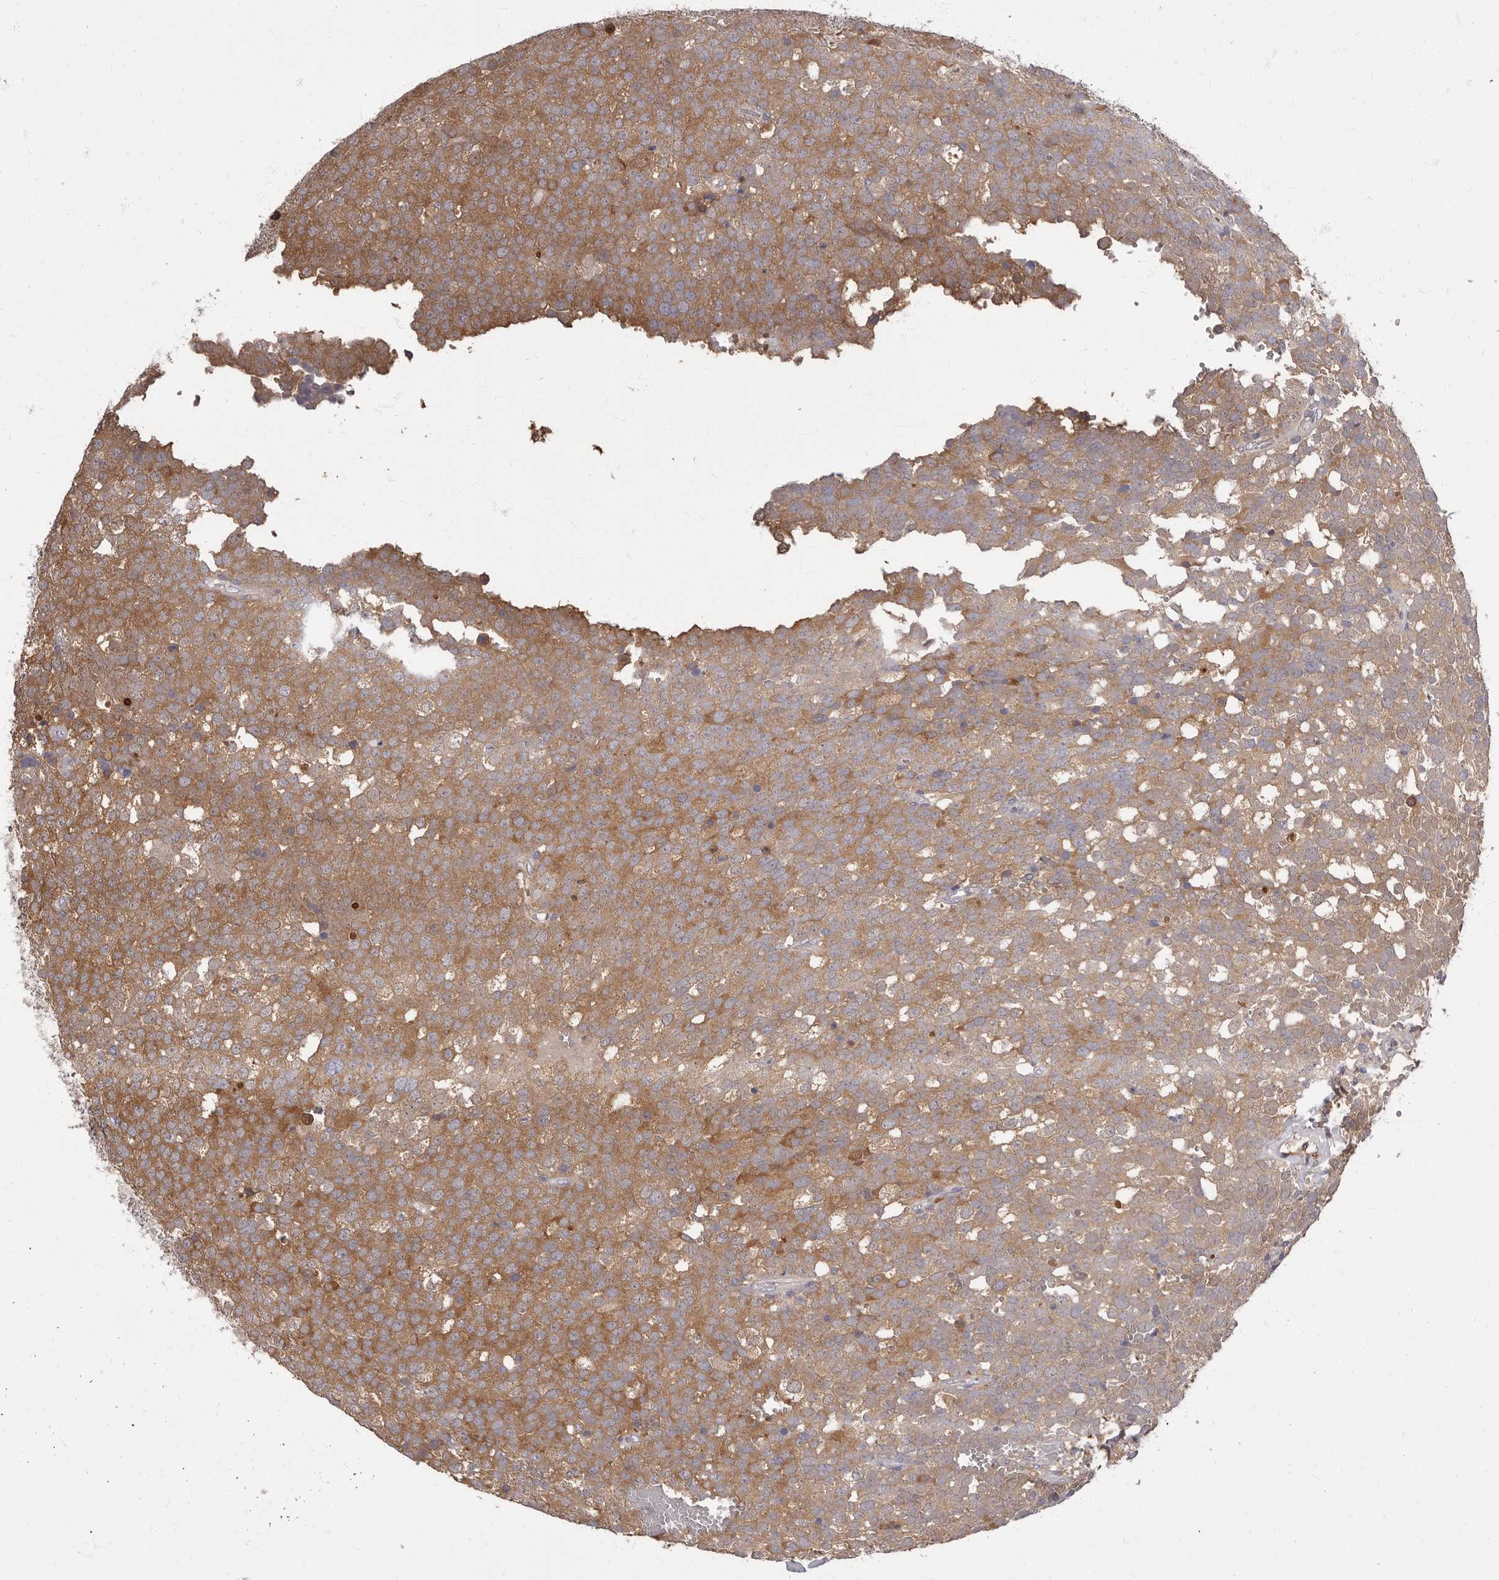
{"staining": {"intensity": "moderate", "quantity": ">75%", "location": "cytoplasmic/membranous"}, "tissue": "testis cancer", "cell_type": "Tumor cells", "image_type": "cancer", "snomed": [{"axis": "morphology", "description": "Seminoma, NOS"}, {"axis": "topography", "description": "Testis"}], "caption": "Human testis cancer stained for a protein (brown) shows moderate cytoplasmic/membranous positive expression in approximately >75% of tumor cells.", "gene": "APEH", "patient": {"sex": "male", "age": 71}}